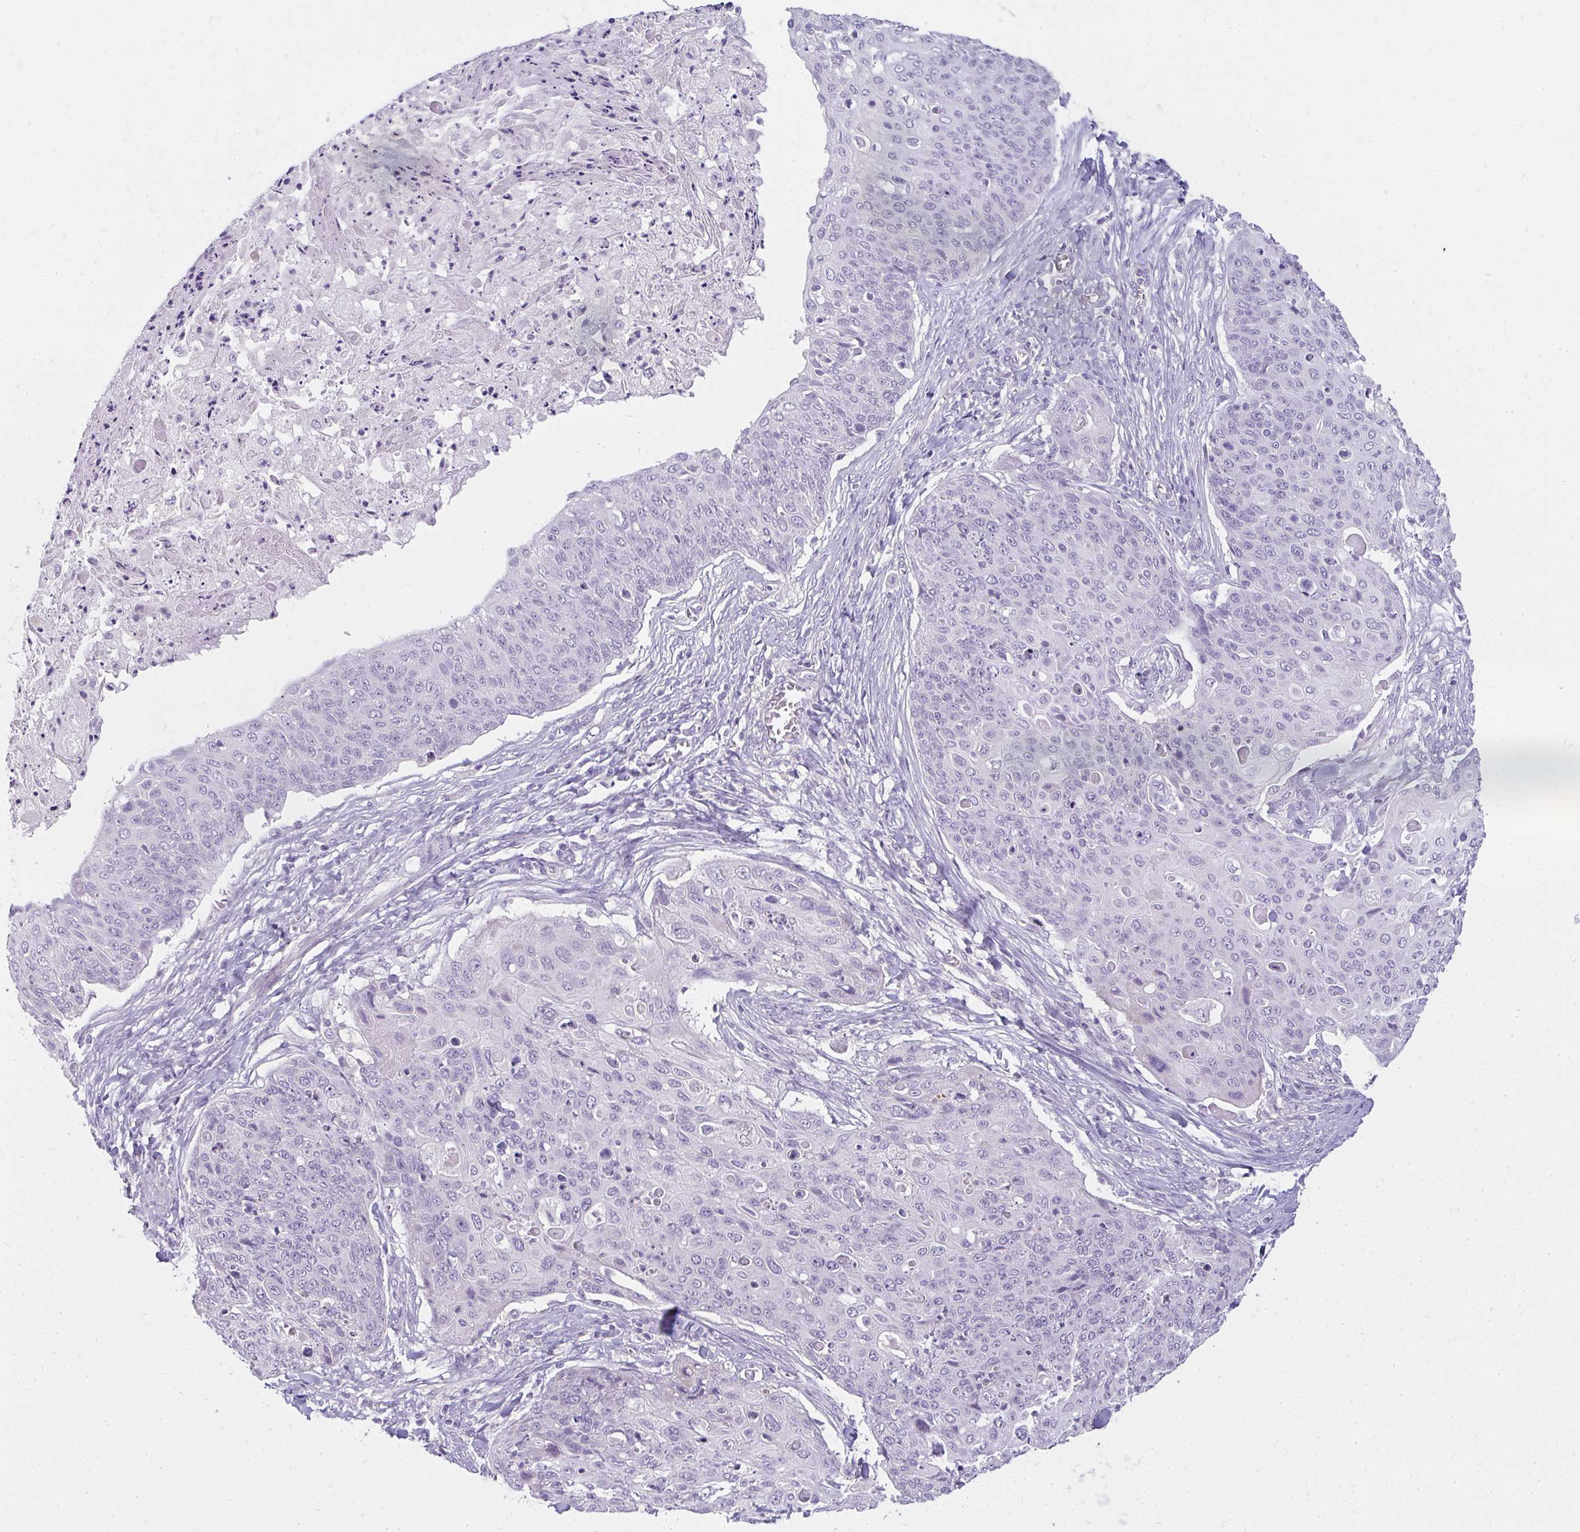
{"staining": {"intensity": "negative", "quantity": "none", "location": "none"}, "tissue": "skin cancer", "cell_type": "Tumor cells", "image_type": "cancer", "snomed": [{"axis": "morphology", "description": "Squamous cell carcinoma, NOS"}, {"axis": "topography", "description": "Skin"}, {"axis": "topography", "description": "Vulva"}], "caption": "Tumor cells show no significant protein staining in skin squamous cell carcinoma.", "gene": "PPP1R3G", "patient": {"sex": "female", "age": 85}}